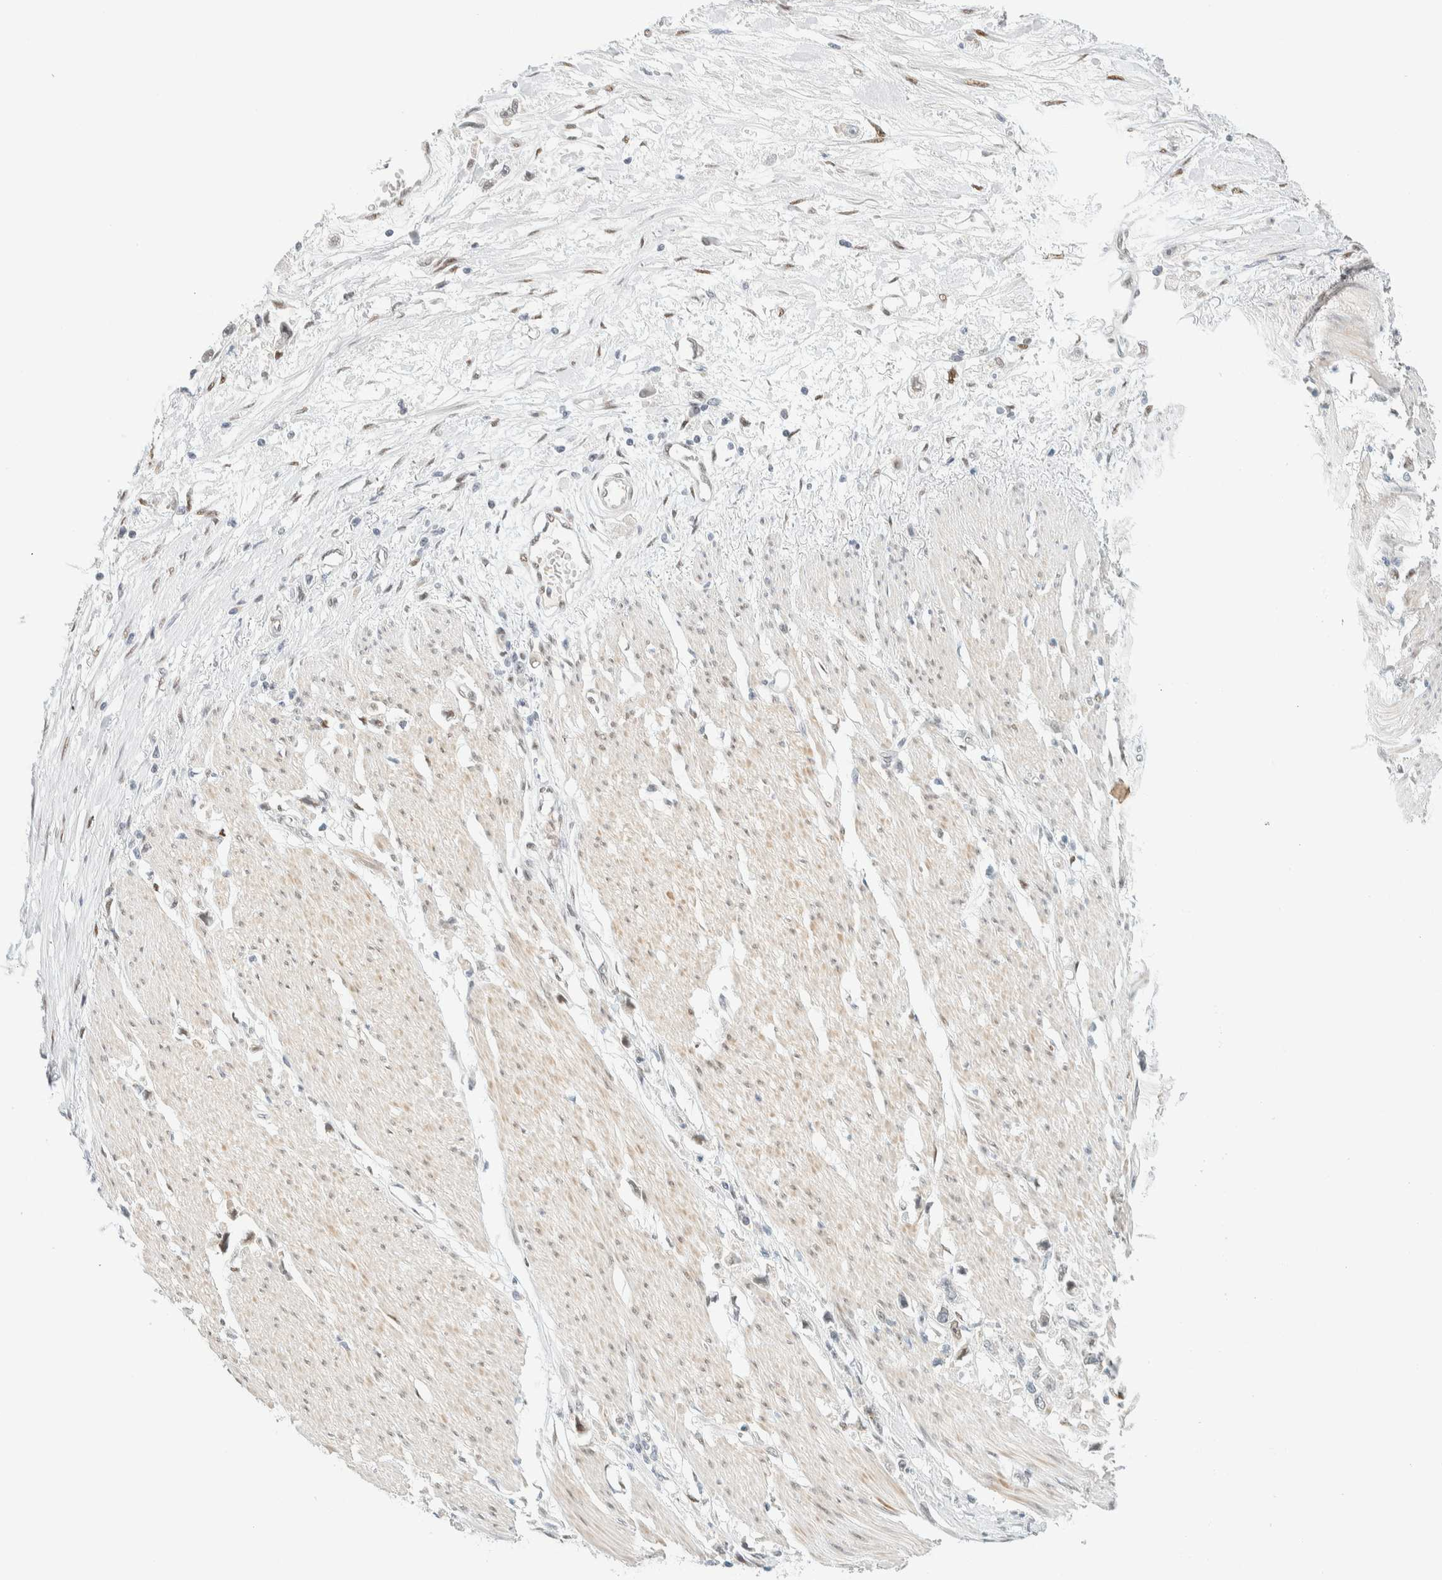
{"staining": {"intensity": "negative", "quantity": "none", "location": "none"}, "tissue": "stomach cancer", "cell_type": "Tumor cells", "image_type": "cancer", "snomed": [{"axis": "morphology", "description": "Adenocarcinoma, NOS"}, {"axis": "topography", "description": "Stomach"}], "caption": "Immunohistochemistry (IHC) histopathology image of neoplastic tissue: human stomach cancer stained with DAB displays no significant protein staining in tumor cells.", "gene": "ZNF683", "patient": {"sex": "female", "age": 59}}